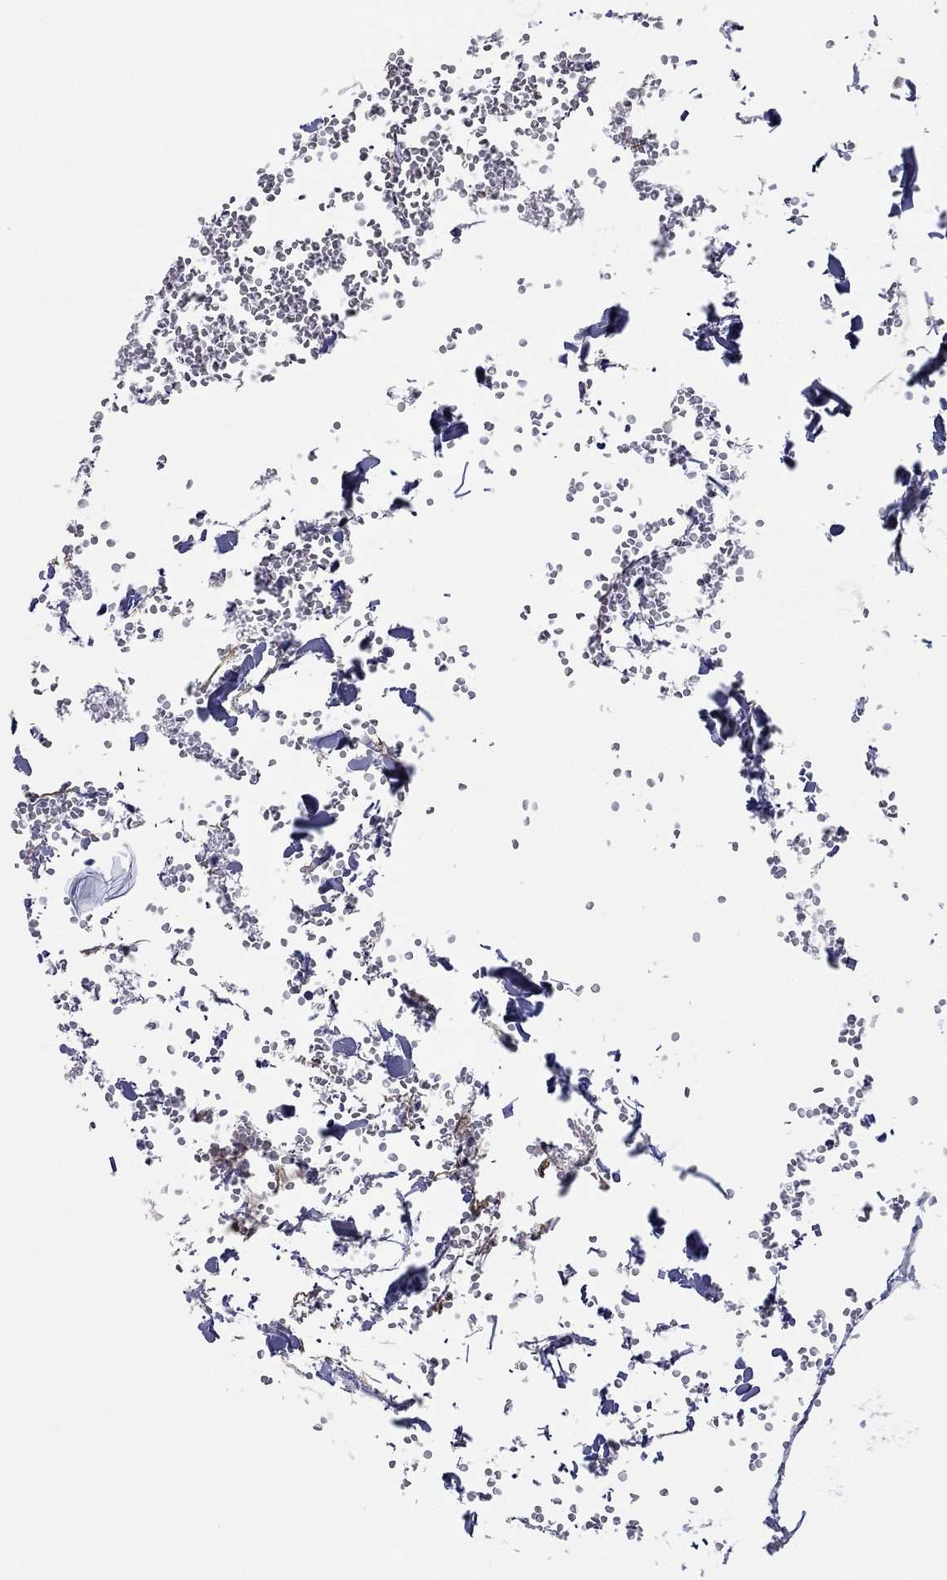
{"staining": {"intensity": "negative", "quantity": "none", "location": "none"}, "tissue": "lymph node", "cell_type": "Germinal center cells", "image_type": "normal", "snomed": [{"axis": "morphology", "description": "Normal tissue, NOS"}, {"axis": "topography", "description": "Lymph node"}], "caption": "Immunohistochemistry (IHC) histopathology image of unremarkable lymph node stained for a protein (brown), which reveals no expression in germinal center cells. Nuclei are stained in blue.", "gene": "PDYN", "patient": {"sex": "male", "age": 59}}